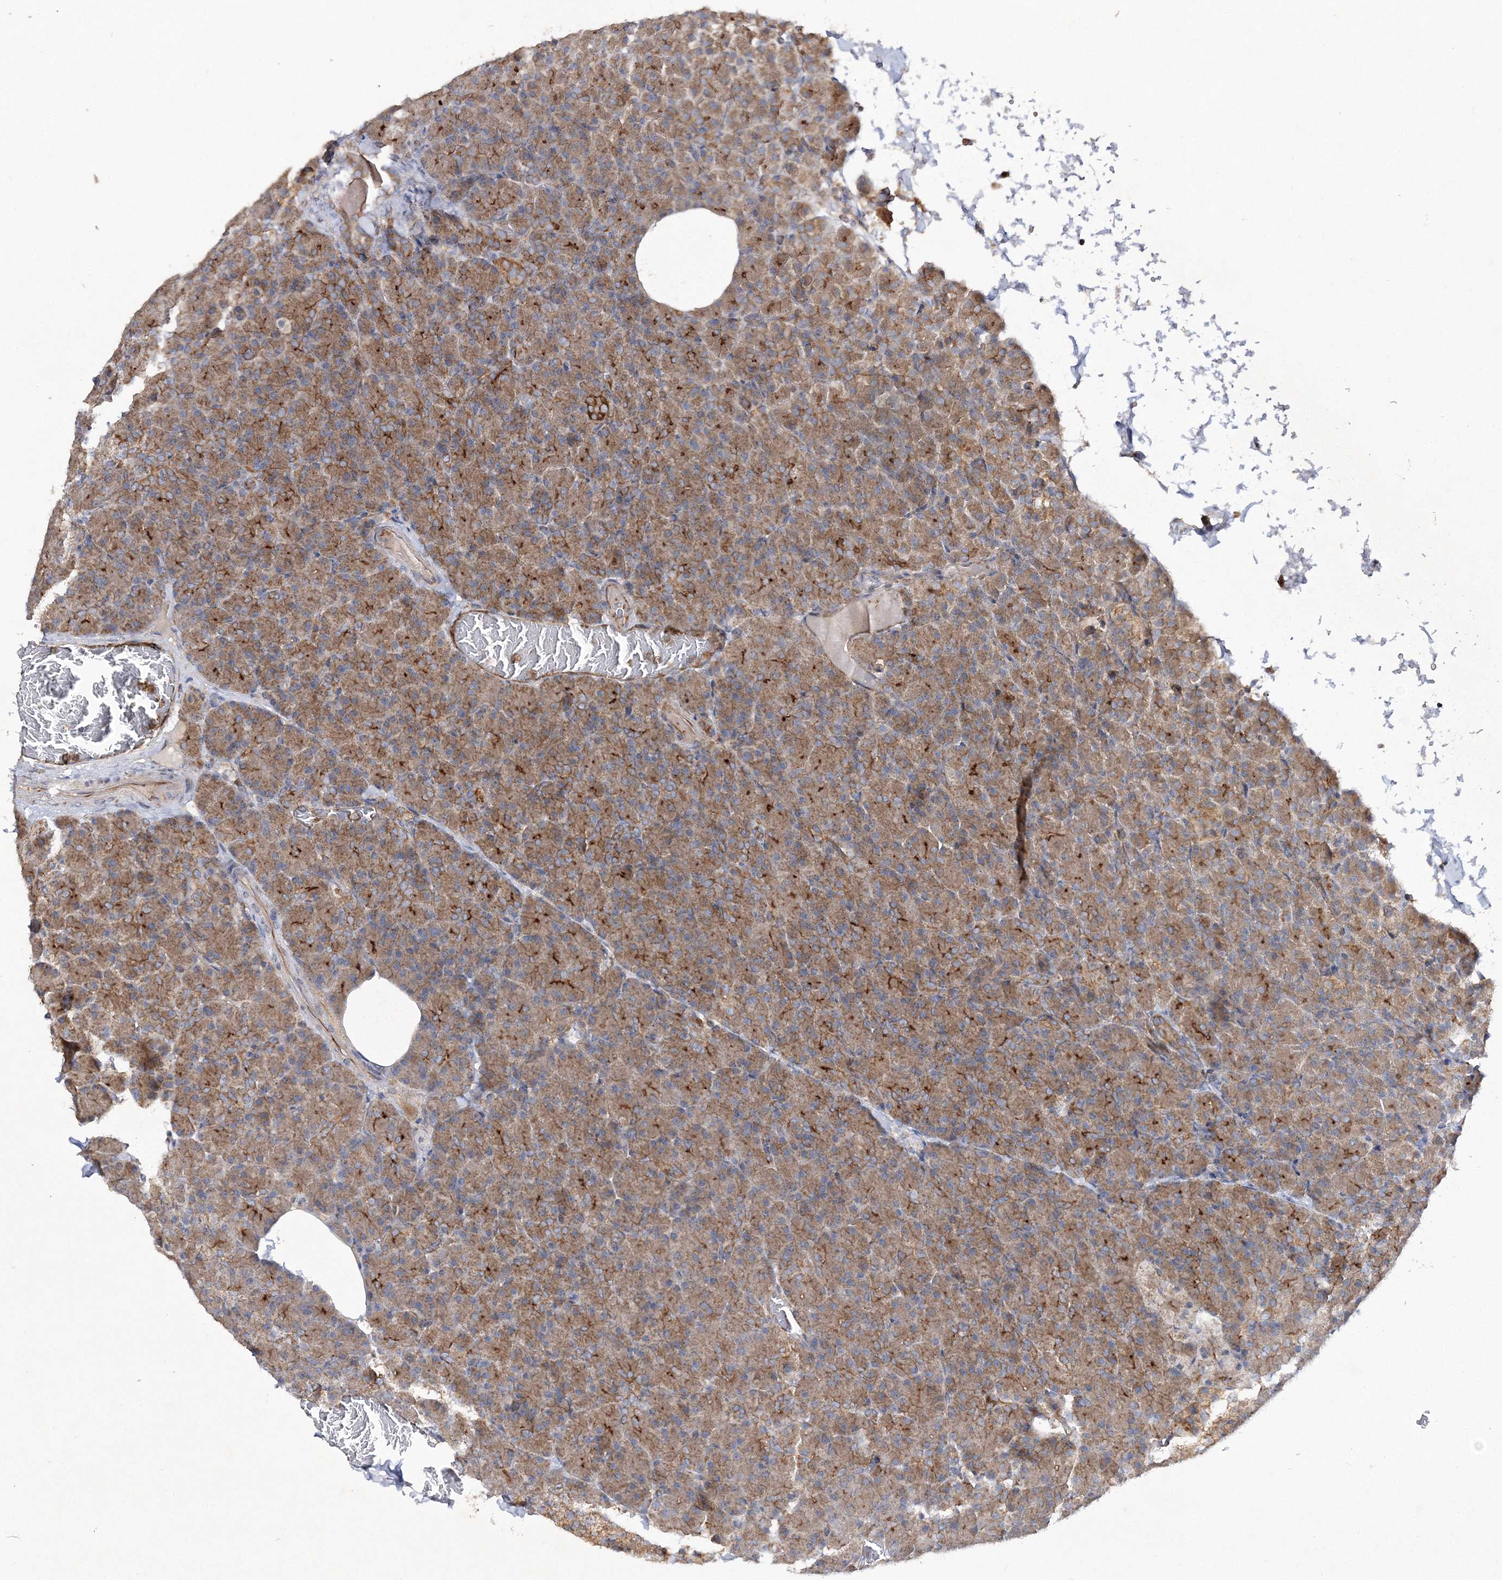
{"staining": {"intensity": "moderate", "quantity": ">75%", "location": "cytoplasmic/membranous"}, "tissue": "pancreas", "cell_type": "Exocrine glandular cells", "image_type": "normal", "snomed": [{"axis": "morphology", "description": "Normal tissue, NOS"}, {"axis": "topography", "description": "Pancreas"}], "caption": "DAB (3,3'-diaminobenzidine) immunohistochemical staining of benign pancreas displays moderate cytoplasmic/membranous protein positivity in approximately >75% of exocrine glandular cells.", "gene": "DNAJC13", "patient": {"sex": "female", "age": 43}}